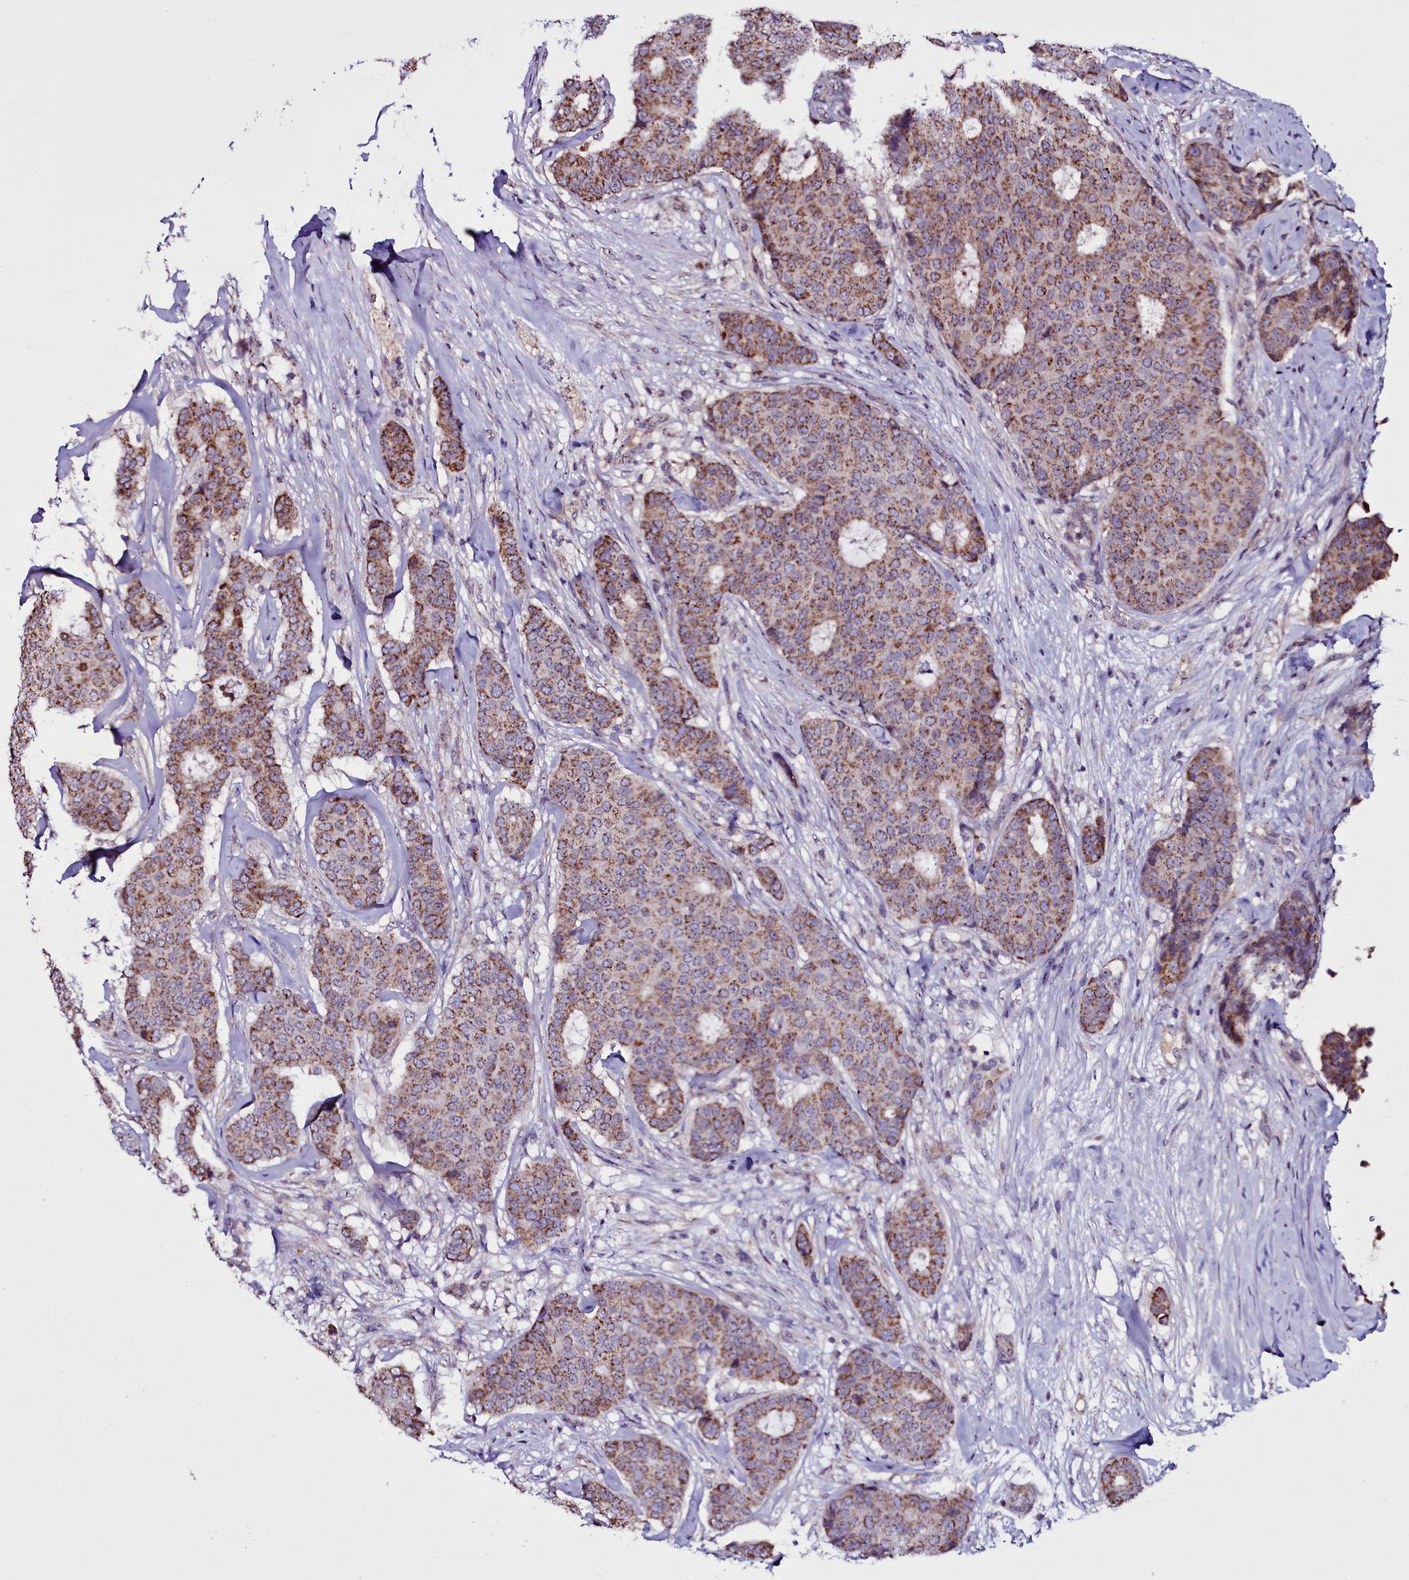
{"staining": {"intensity": "moderate", "quantity": ">75%", "location": "cytoplasmic/membranous"}, "tissue": "breast cancer", "cell_type": "Tumor cells", "image_type": "cancer", "snomed": [{"axis": "morphology", "description": "Duct carcinoma"}, {"axis": "topography", "description": "Breast"}], "caption": "A photomicrograph of human breast cancer (intraductal carcinoma) stained for a protein displays moderate cytoplasmic/membranous brown staining in tumor cells. (DAB = brown stain, brightfield microscopy at high magnification).", "gene": "NAA80", "patient": {"sex": "female", "age": 75}}